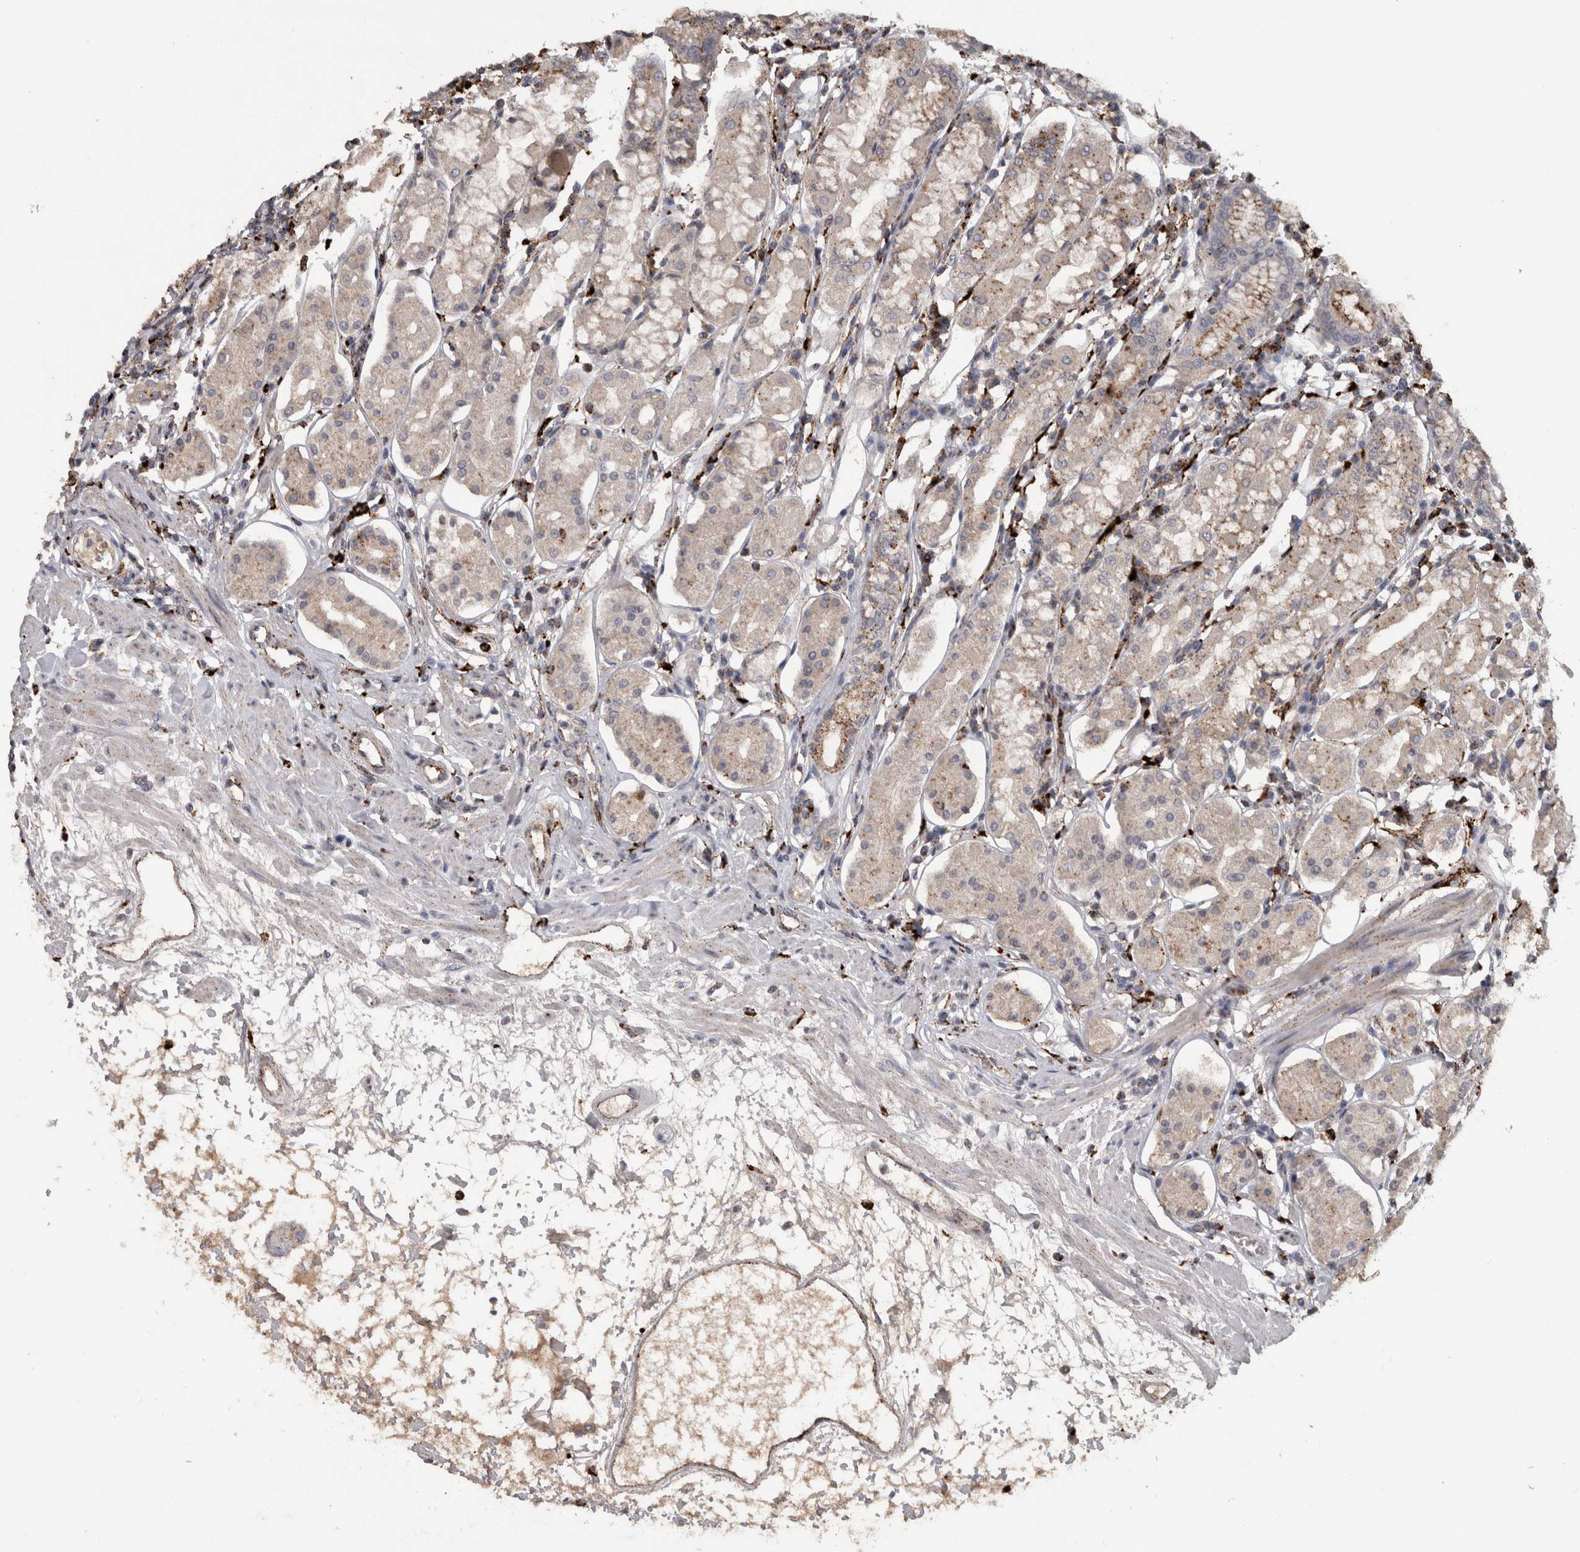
{"staining": {"intensity": "moderate", "quantity": "25%-75%", "location": "cytoplasmic/membranous"}, "tissue": "stomach", "cell_type": "Glandular cells", "image_type": "normal", "snomed": [{"axis": "morphology", "description": "Normal tissue, NOS"}, {"axis": "topography", "description": "Stomach"}, {"axis": "topography", "description": "Stomach, lower"}], "caption": "Immunohistochemistry (IHC) image of unremarkable human stomach stained for a protein (brown), which displays medium levels of moderate cytoplasmic/membranous positivity in about 25%-75% of glandular cells.", "gene": "CTSZ", "patient": {"sex": "female", "age": 56}}